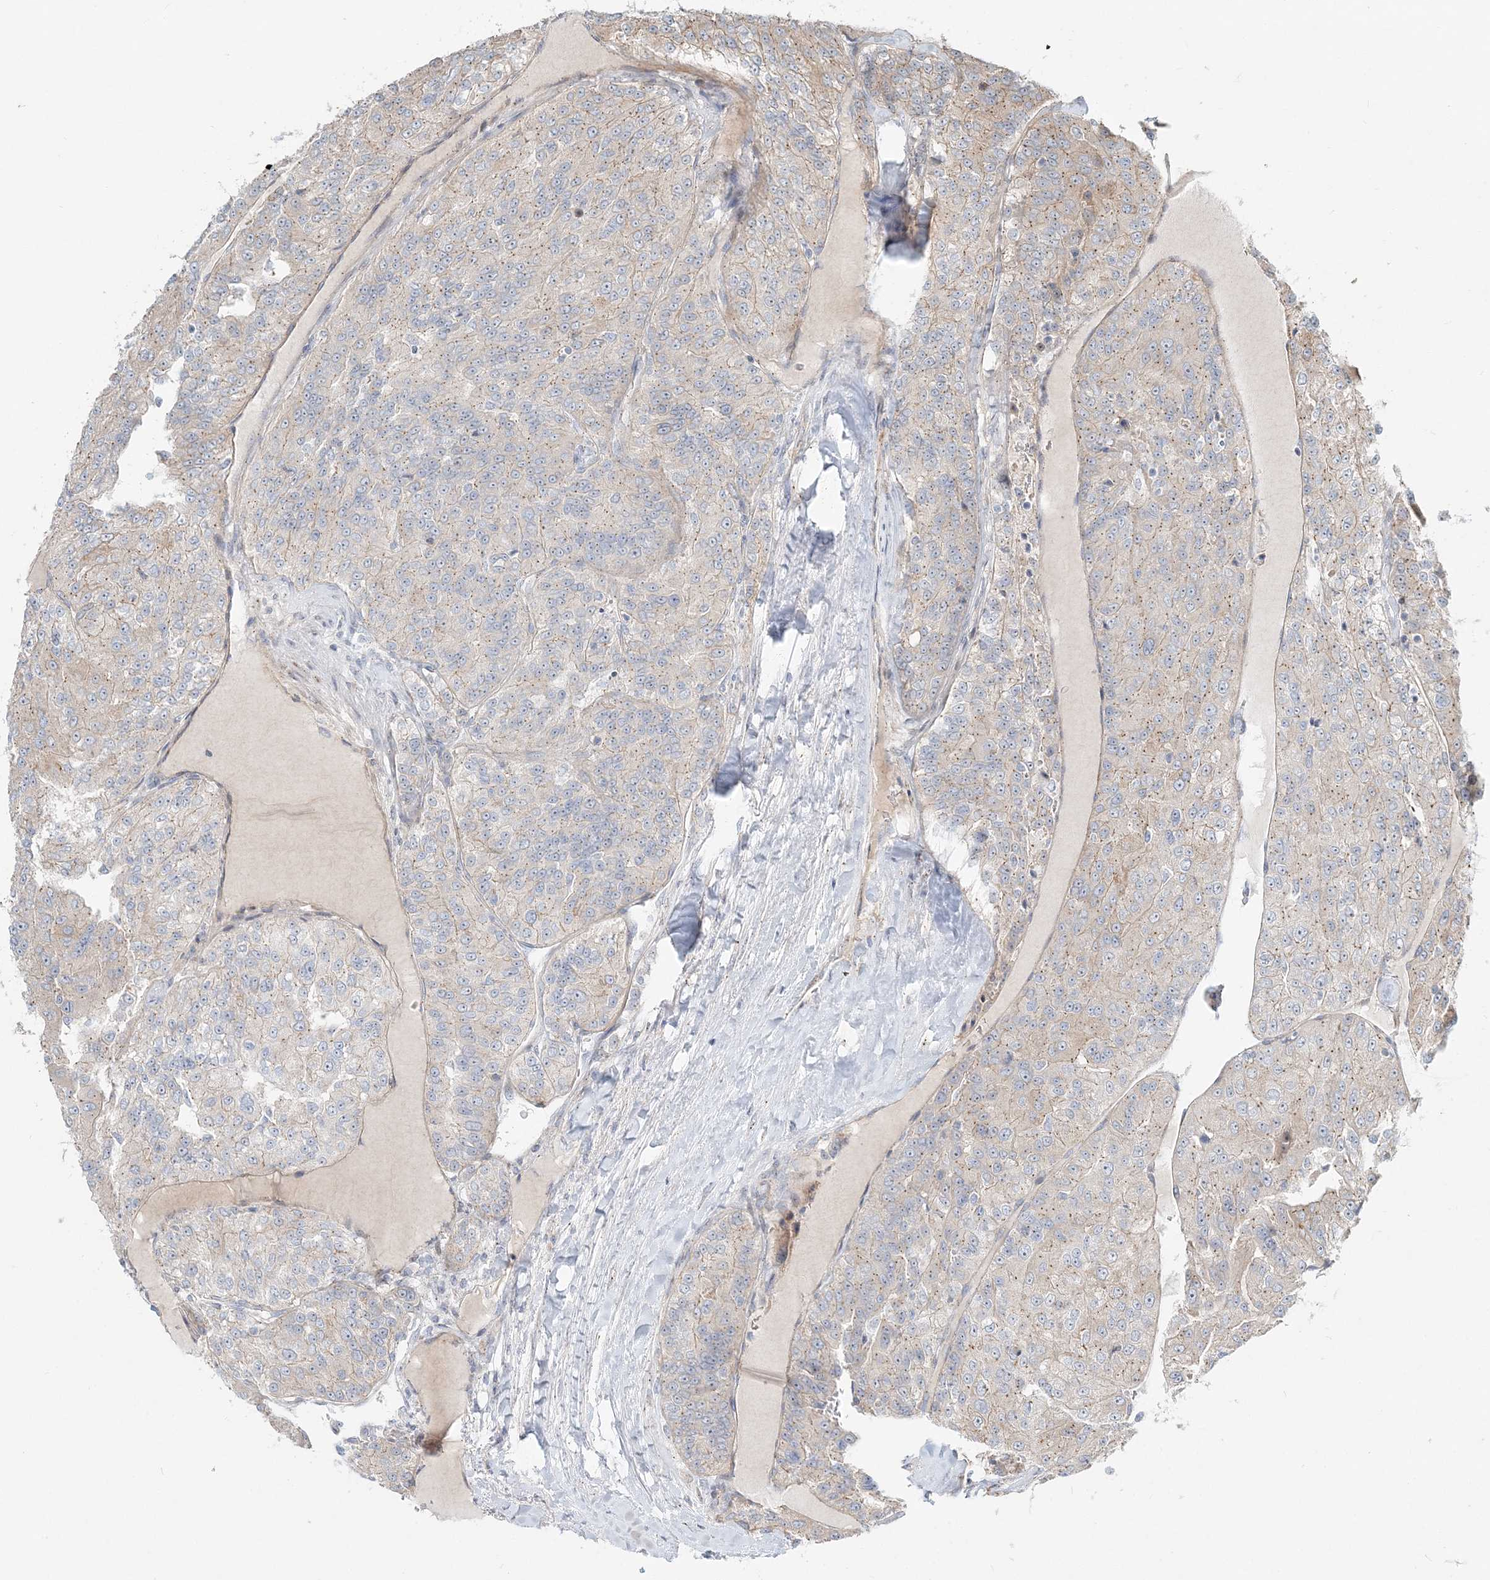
{"staining": {"intensity": "weak", "quantity": "25%-75%", "location": "cytoplasmic/membranous"}, "tissue": "renal cancer", "cell_type": "Tumor cells", "image_type": "cancer", "snomed": [{"axis": "morphology", "description": "Adenocarcinoma, NOS"}, {"axis": "topography", "description": "Kidney"}], "caption": "Immunohistochemistry (IHC) (DAB (3,3'-diaminobenzidine)) staining of human renal adenocarcinoma demonstrates weak cytoplasmic/membranous protein expression in approximately 25%-75% of tumor cells.", "gene": "CXXC5", "patient": {"sex": "female", "age": 63}}